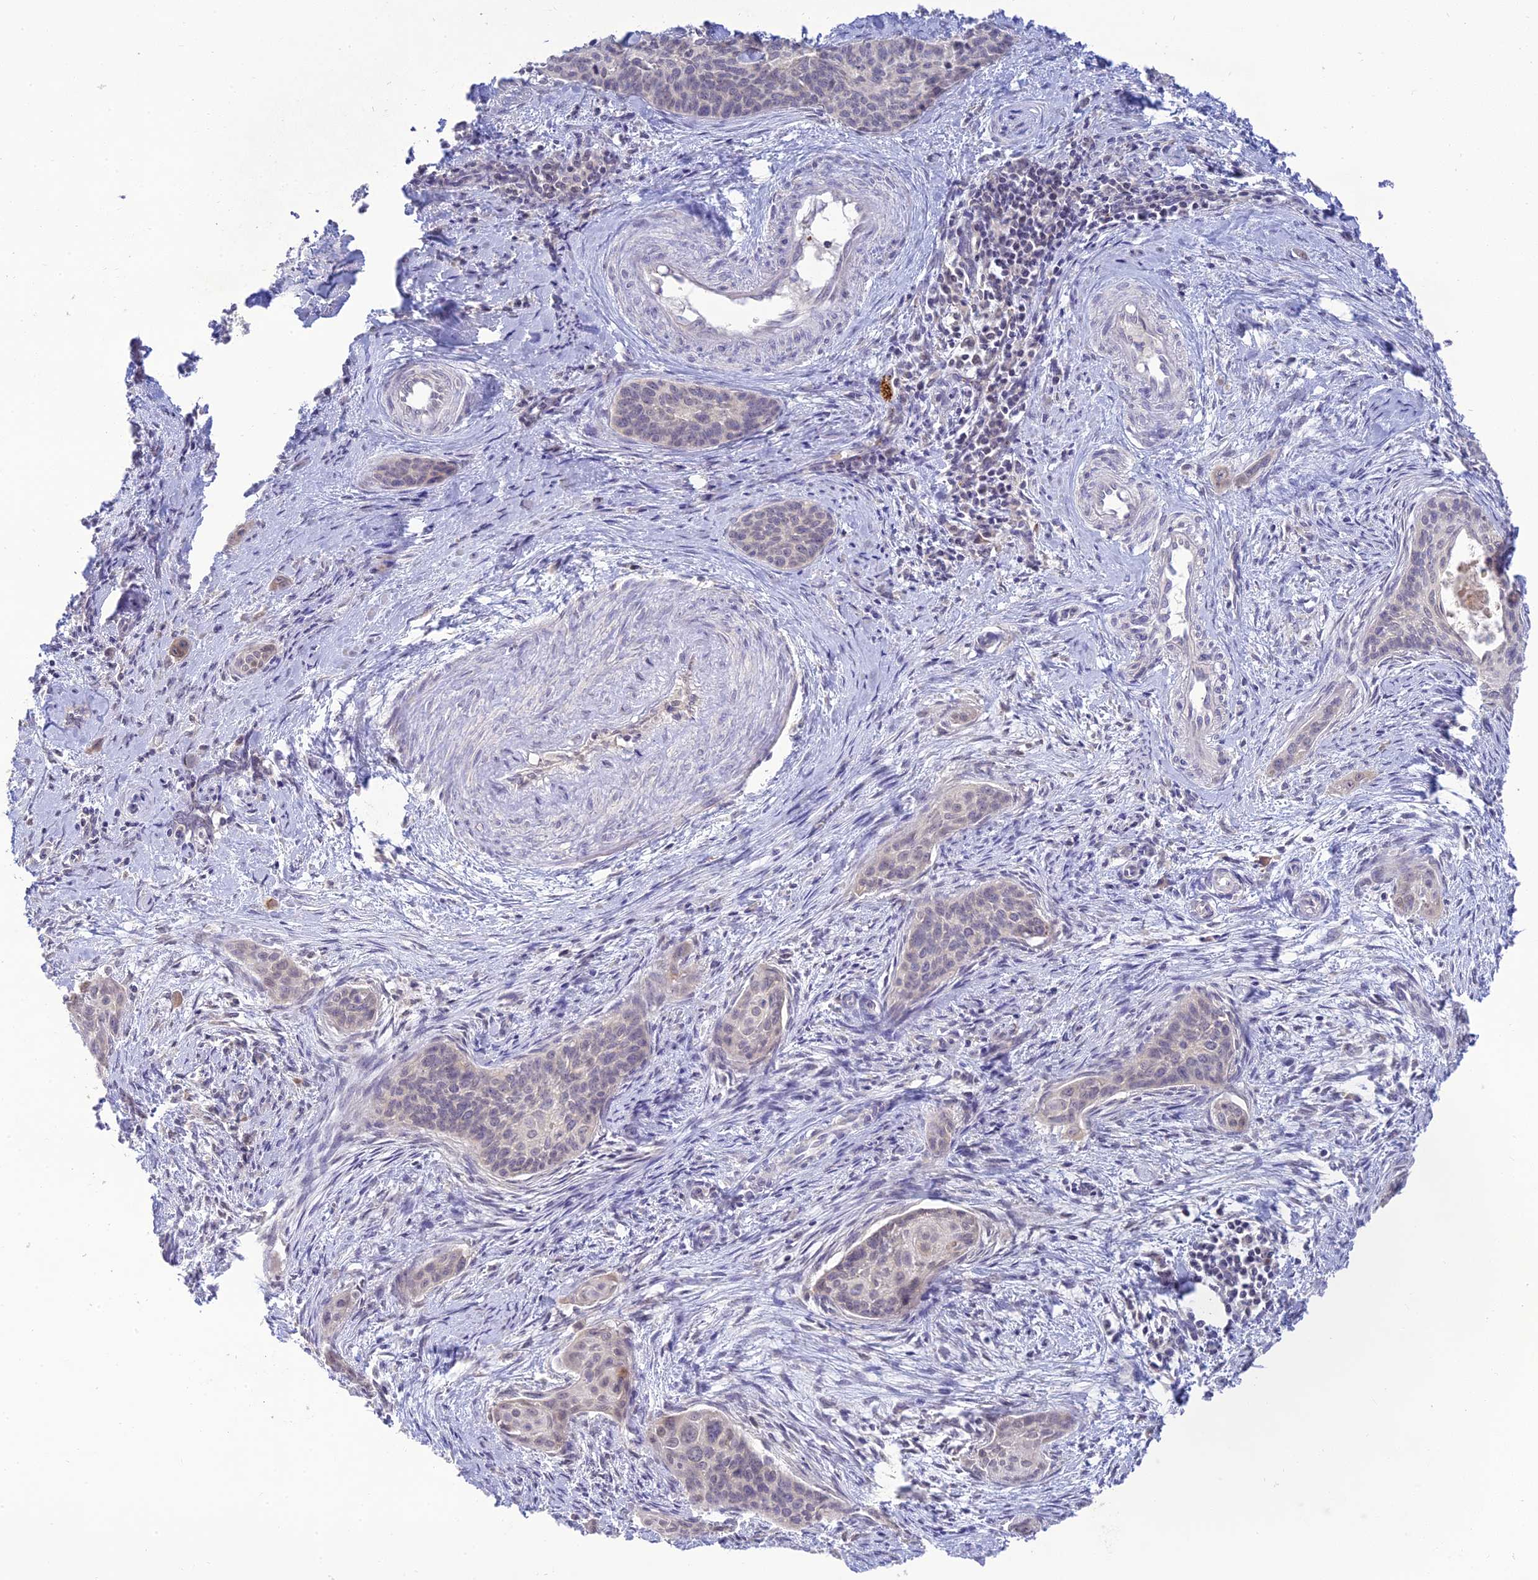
{"staining": {"intensity": "negative", "quantity": "none", "location": "none"}, "tissue": "cervical cancer", "cell_type": "Tumor cells", "image_type": "cancer", "snomed": [{"axis": "morphology", "description": "Squamous cell carcinoma, NOS"}, {"axis": "topography", "description": "Cervix"}], "caption": "DAB (3,3'-diaminobenzidine) immunohistochemical staining of cervical cancer demonstrates no significant positivity in tumor cells. (DAB (3,3'-diaminobenzidine) immunohistochemistry visualized using brightfield microscopy, high magnification).", "gene": "TMEM40", "patient": {"sex": "female", "age": 33}}